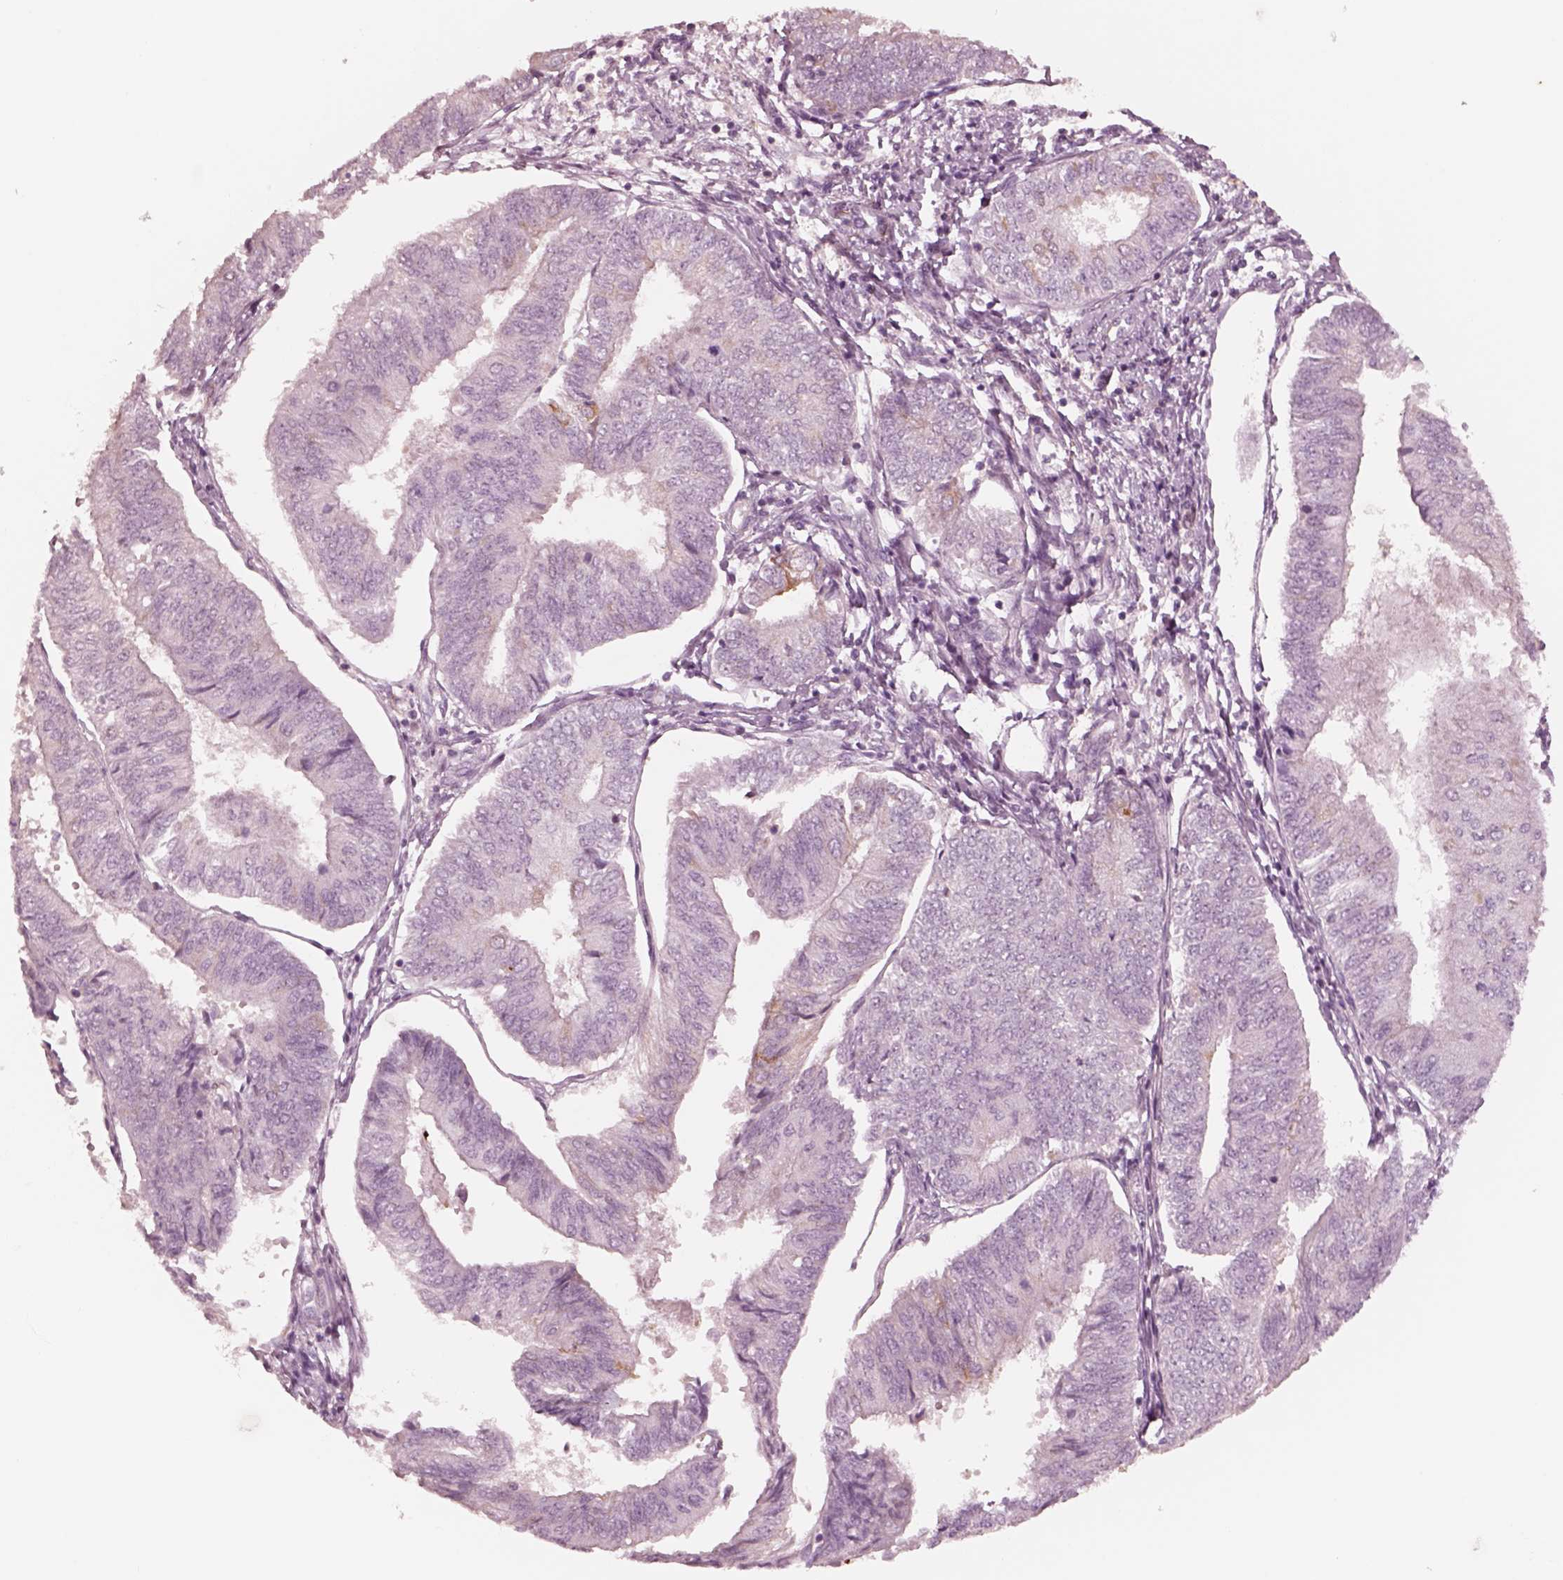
{"staining": {"intensity": "negative", "quantity": "none", "location": "none"}, "tissue": "endometrial cancer", "cell_type": "Tumor cells", "image_type": "cancer", "snomed": [{"axis": "morphology", "description": "Adenocarcinoma, NOS"}, {"axis": "topography", "description": "Endometrium"}], "caption": "Tumor cells are negative for protein expression in human adenocarcinoma (endometrial).", "gene": "DNAAF9", "patient": {"sex": "female", "age": 58}}